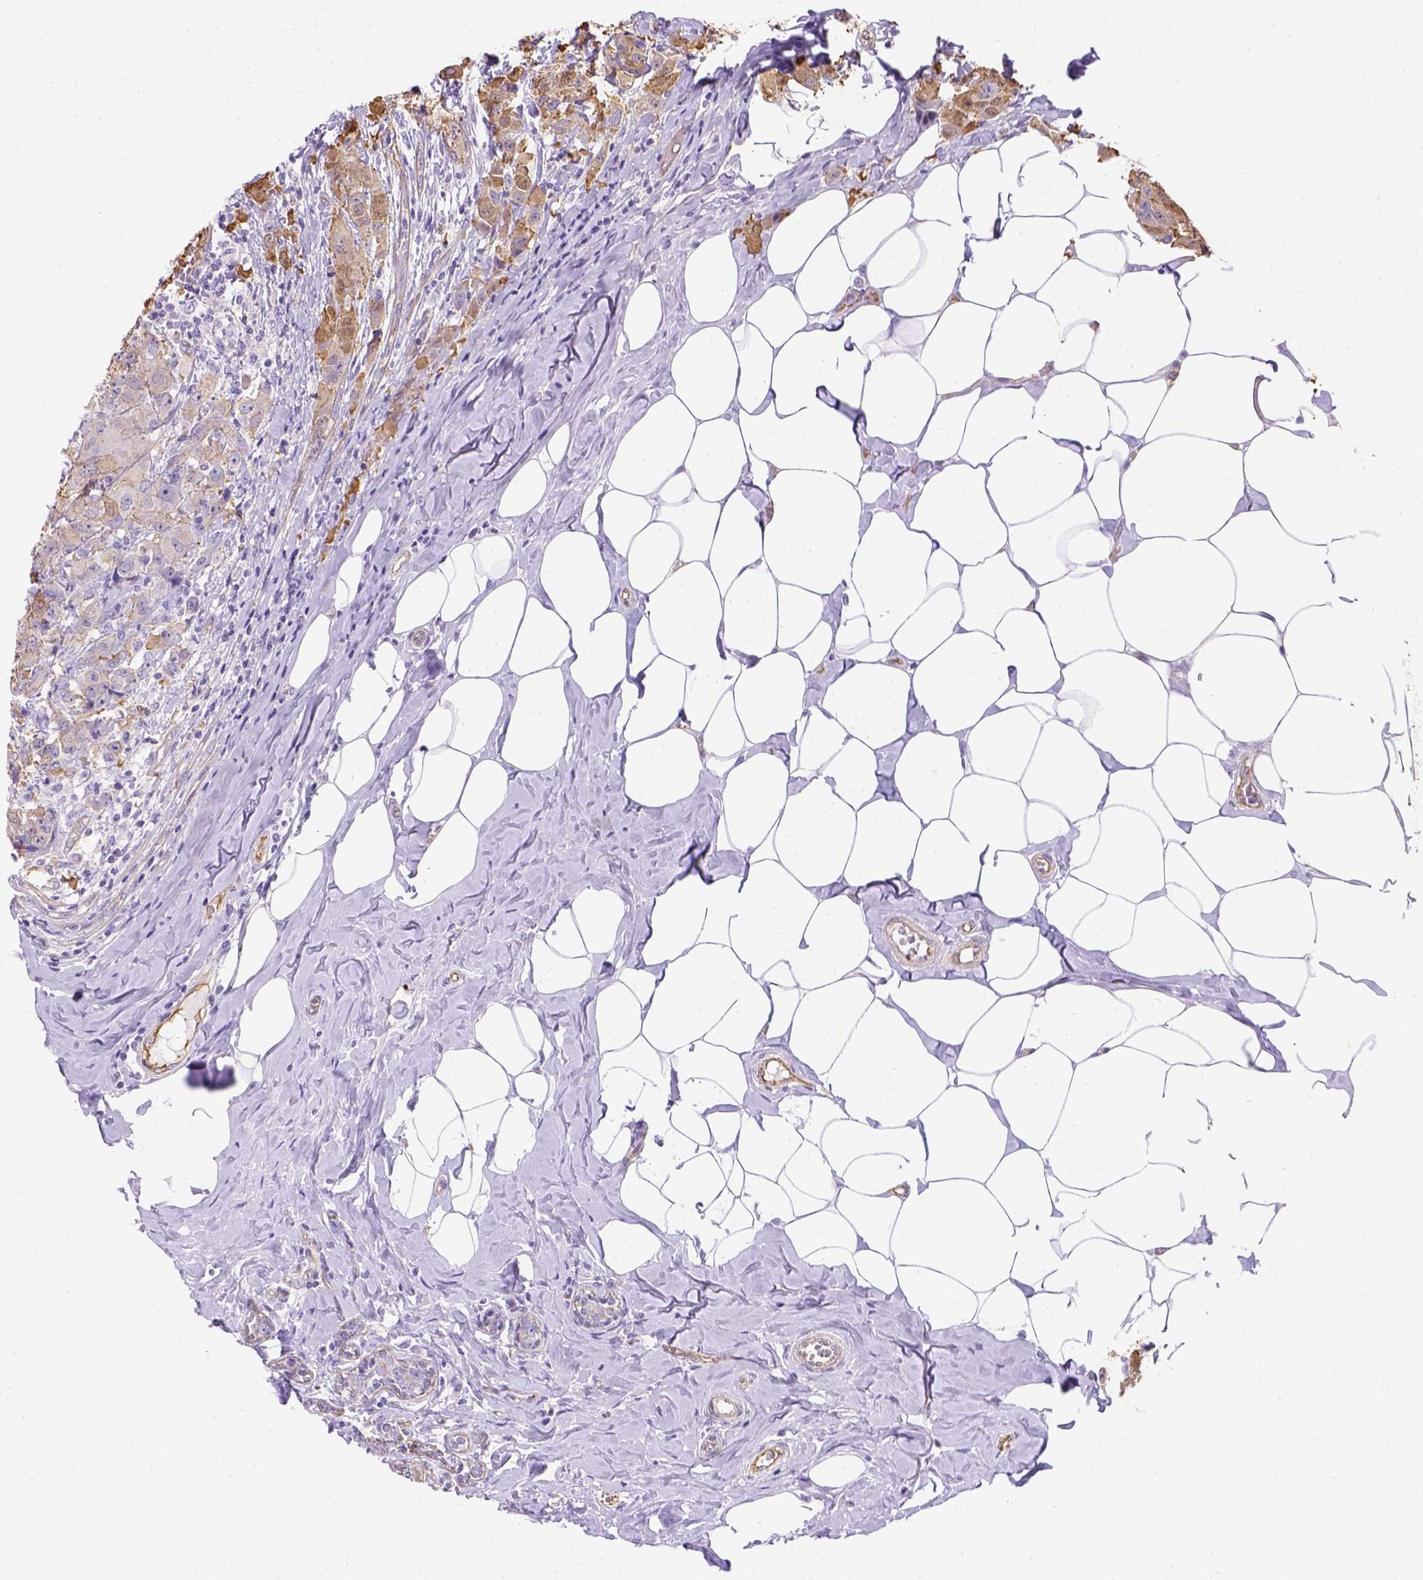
{"staining": {"intensity": "negative", "quantity": "none", "location": "none"}, "tissue": "breast cancer", "cell_type": "Tumor cells", "image_type": "cancer", "snomed": [{"axis": "morphology", "description": "Normal tissue, NOS"}, {"axis": "morphology", "description": "Duct carcinoma"}, {"axis": "topography", "description": "Breast"}], "caption": "DAB immunohistochemical staining of human infiltrating ductal carcinoma (breast) shows no significant expression in tumor cells.", "gene": "PHF7", "patient": {"sex": "female", "age": 43}}